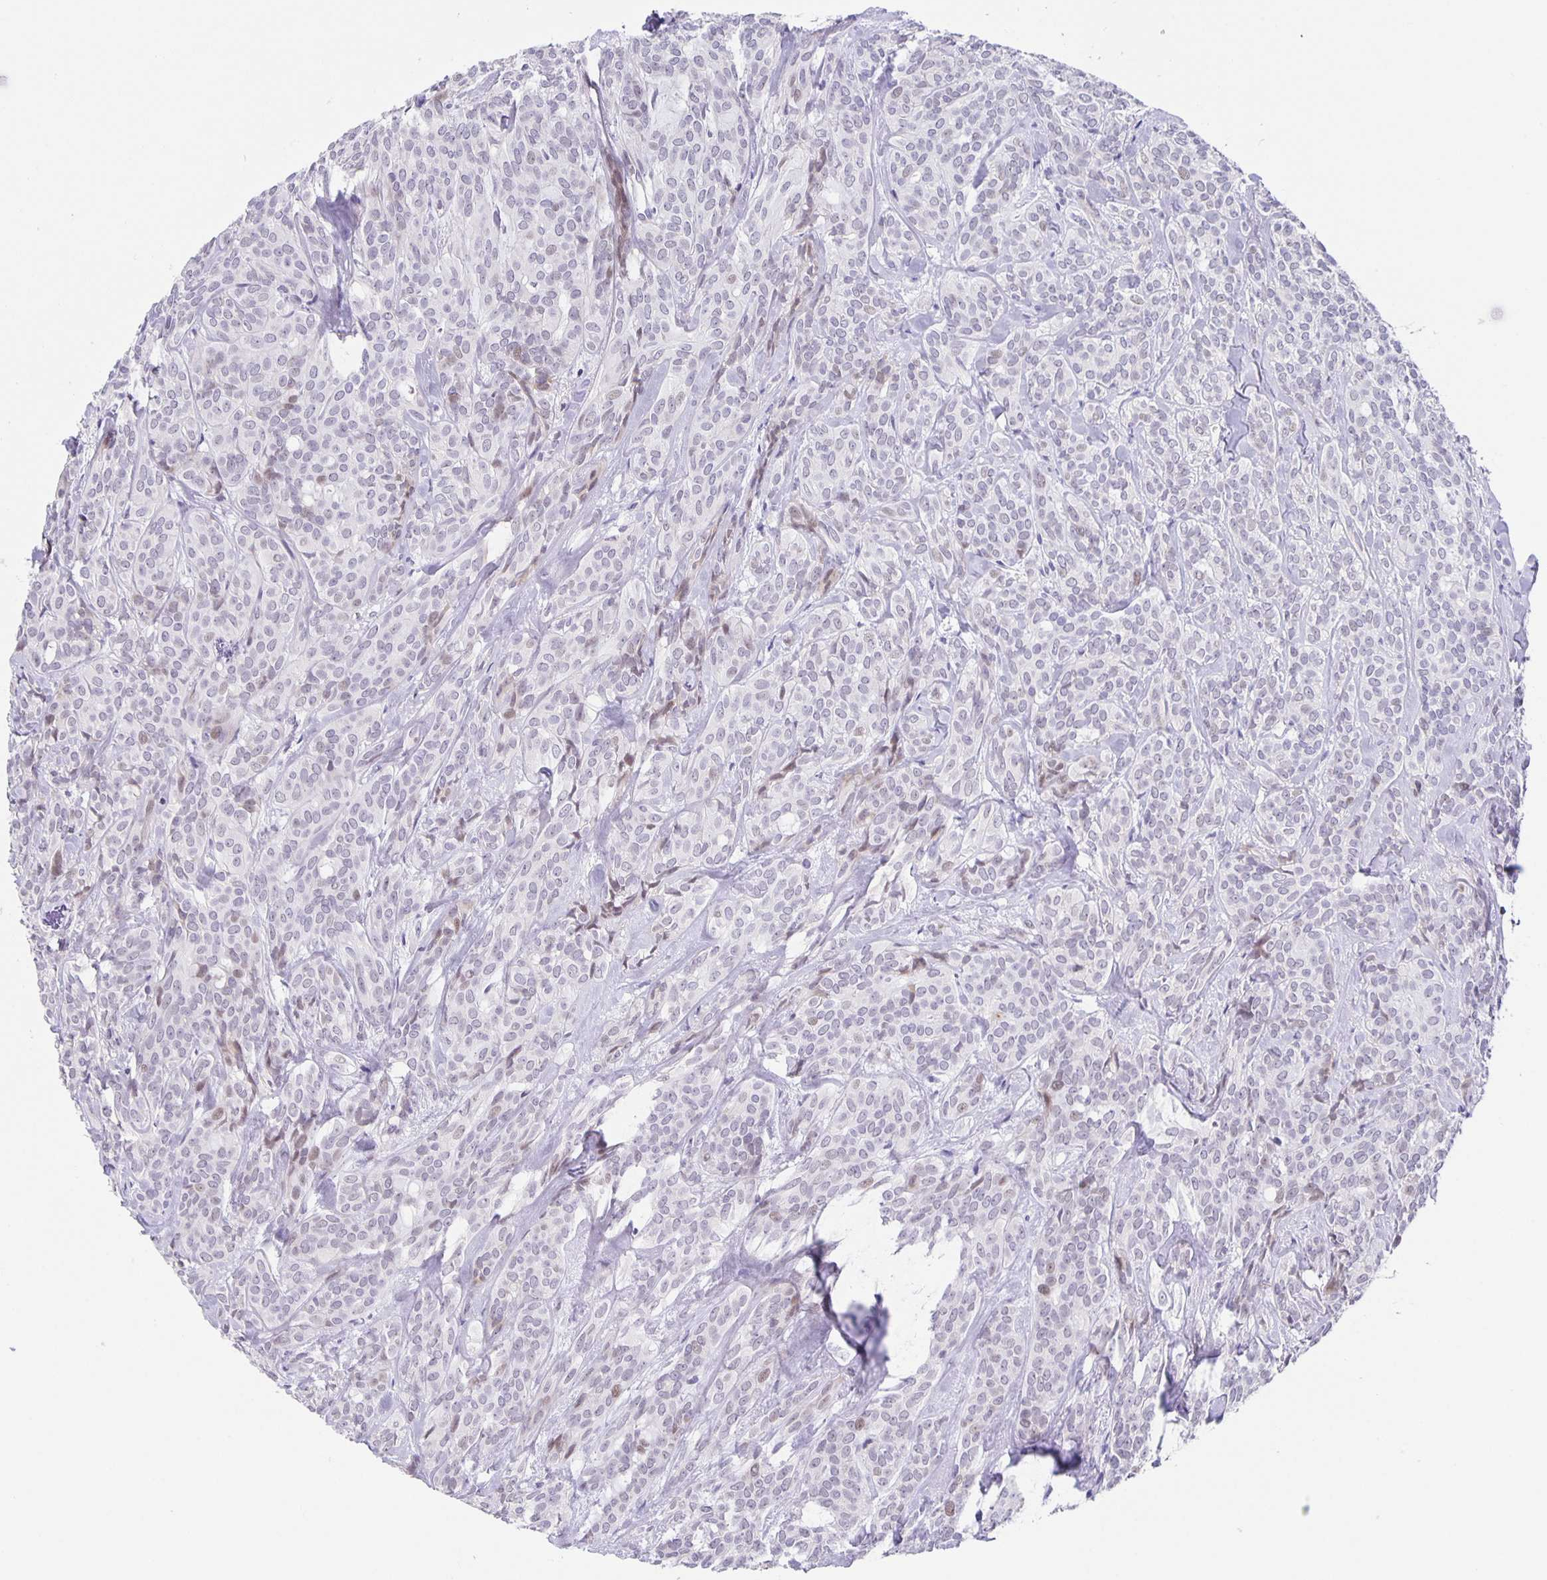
{"staining": {"intensity": "negative", "quantity": "none", "location": "none"}, "tissue": "head and neck cancer", "cell_type": "Tumor cells", "image_type": "cancer", "snomed": [{"axis": "morphology", "description": "Adenocarcinoma, NOS"}, {"axis": "topography", "description": "Head-Neck"}], "caption": "Tumor cells are negative for protein expression in human head and neck cancer (adenocarcinoma). Nuclei are stained in blue.", "gene": "PHRF1", "patient": {"sex": "female", "age": 57}}